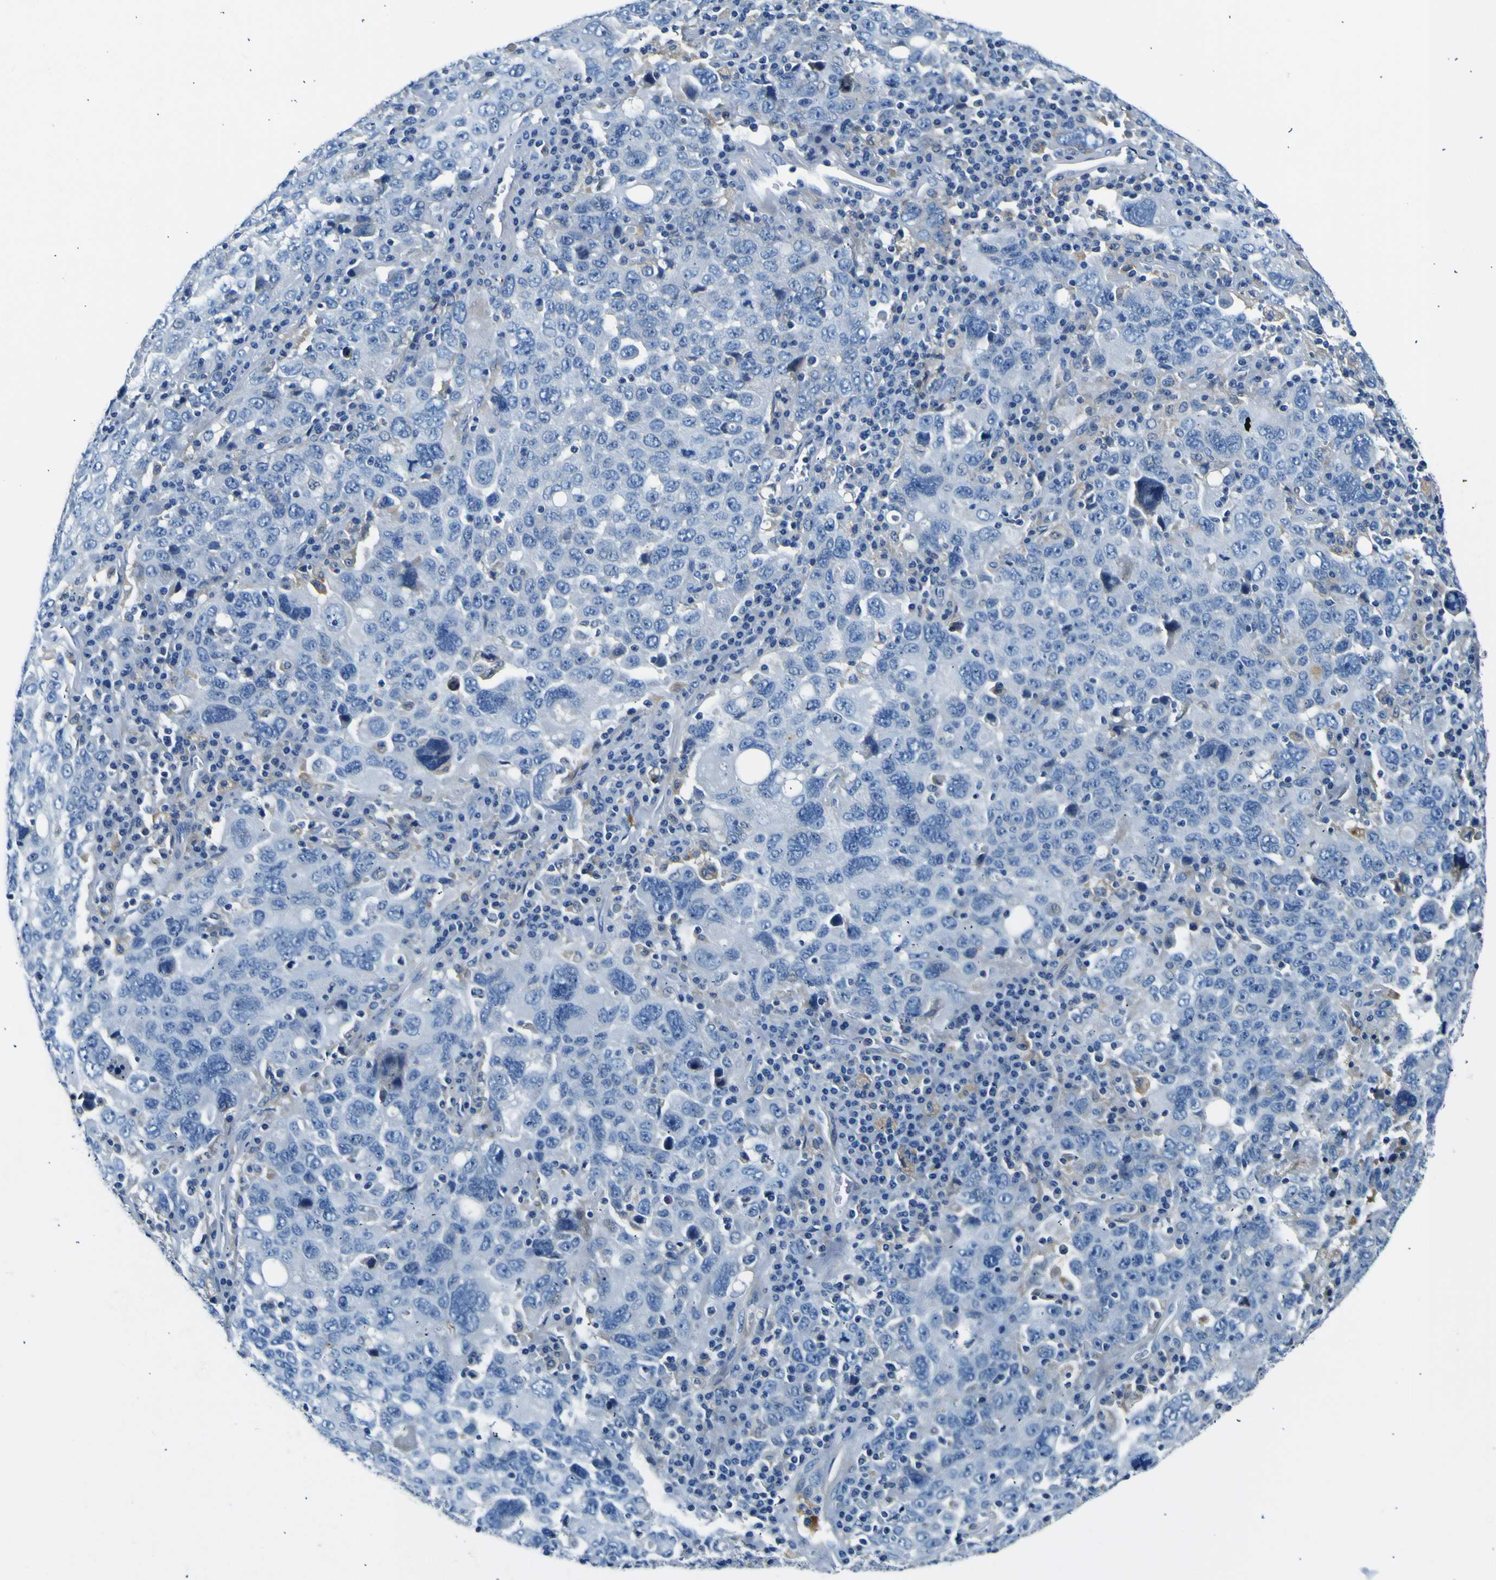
{"staining": {"intensity": "negative", "quantity": "none", "location": "none"}, "tissue": "ovarian cancer", "cell_type": "Tumor cells", "image_type": "cancer", "snomed": [{"axis": "morphology", "description": "Carcinoma, endometroid"}, {"axis": "topography", "description": "Ovary"}], "caption": "The histopathology image shows no significant staining in tumor cells of endometroid carcinoma (ovarian).", "gene": "ADGRA2", "patient": {"sex": "female", "age": 62}}